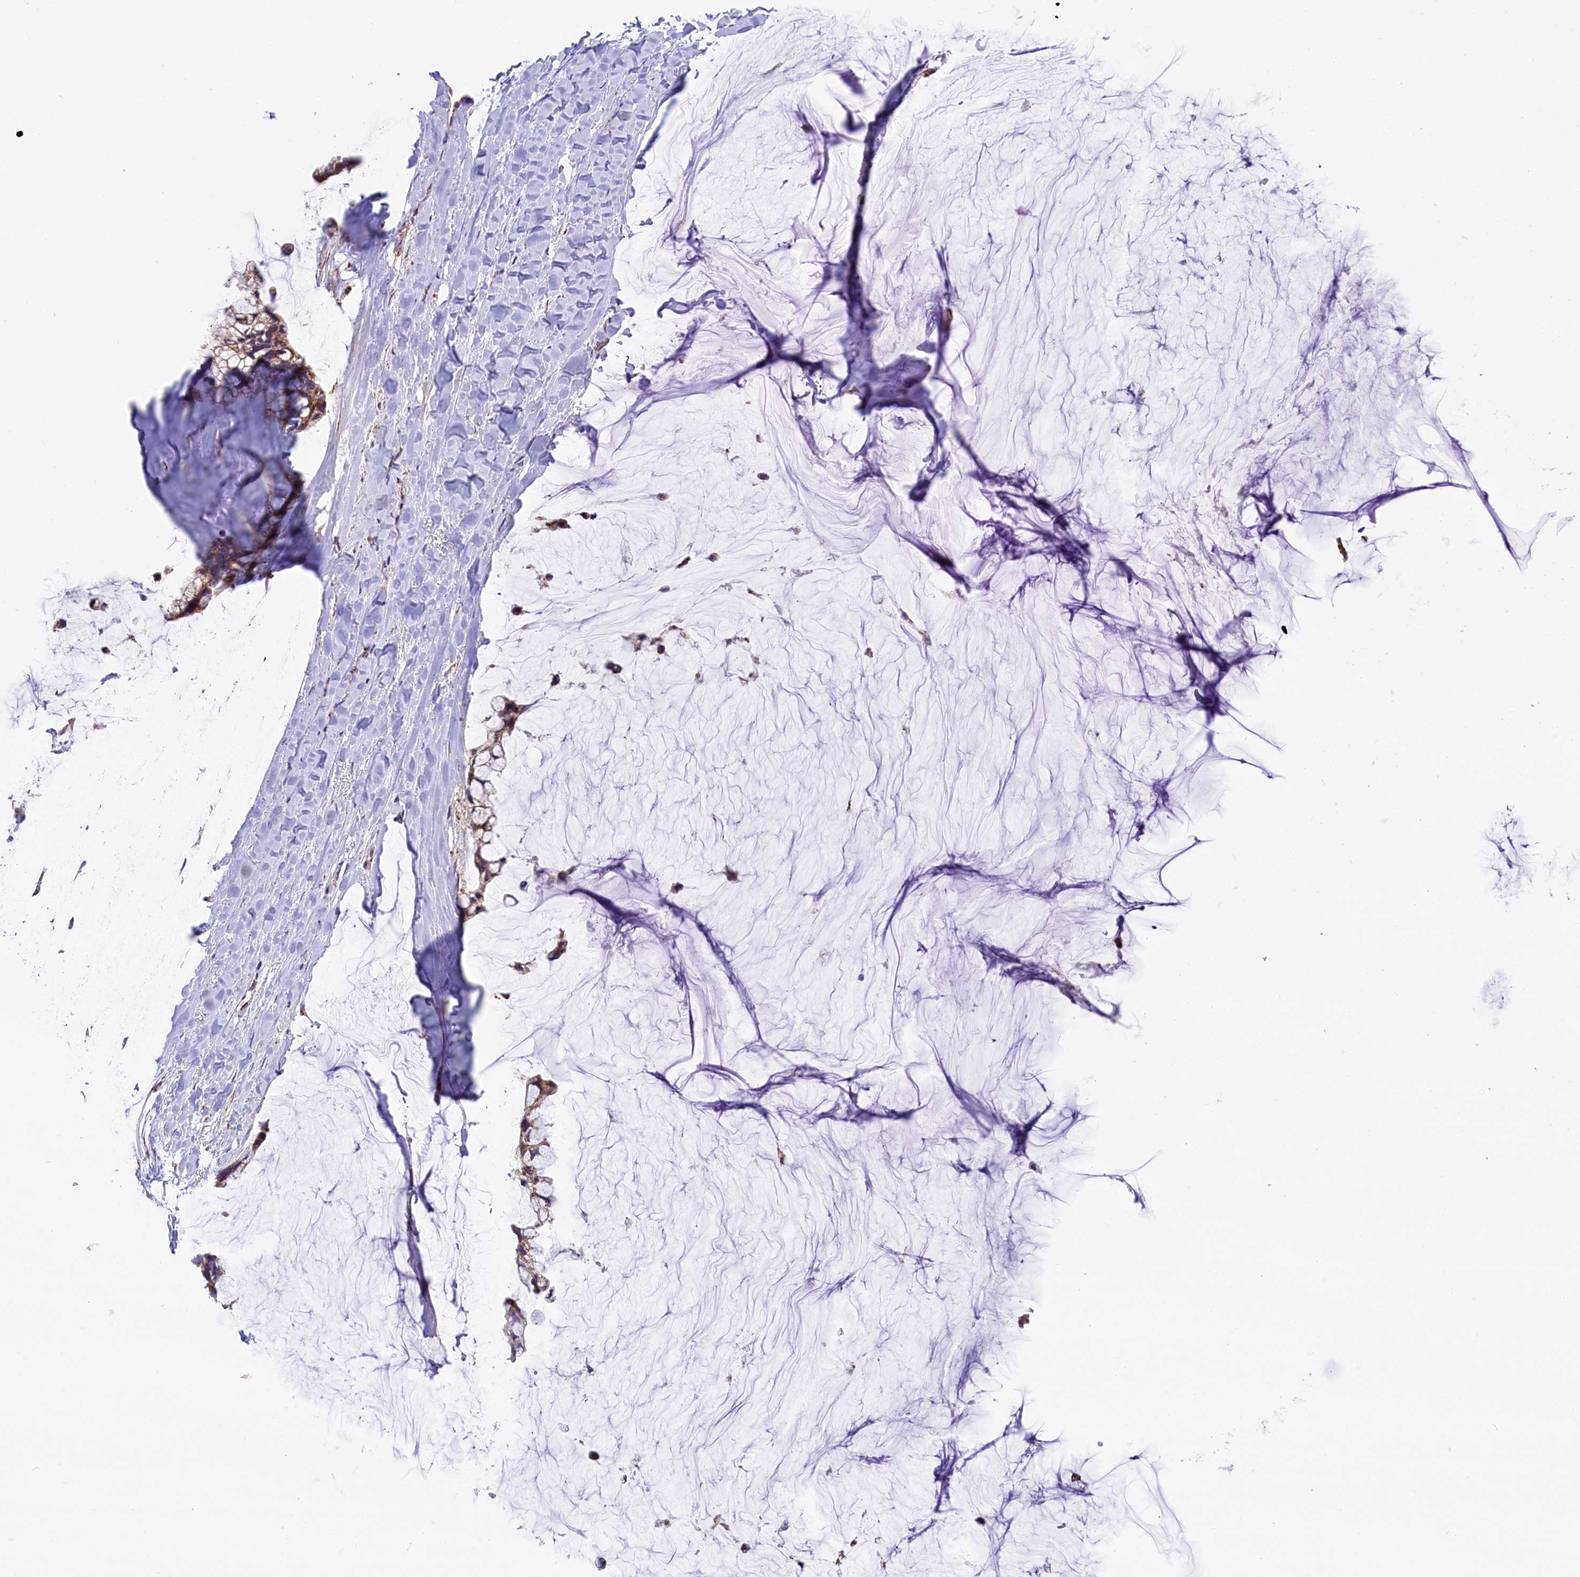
{"staining": {"intensity": "moderate", "quantity": ">75%", "location": "cytoplasmic/membranous"}, "tissue": "ovarian cancer", "cell_type": "Tumor cells", "image_type": "cancer", "snomed": [{"axis": "morphology", "description": "Cystadenocarcinoma, mucinous, NOS"}, {"axis": "topography", "description": "Ovary"}], "caption": "A micrograph showing moderate cytoplasmic/membranous staining in about >75% of tumor cells in ovarian cancer, as visualized by brown immunohistochemical staining.", "gene": "NDUFA8", "patient": {"sex": "female", "age": 39}}